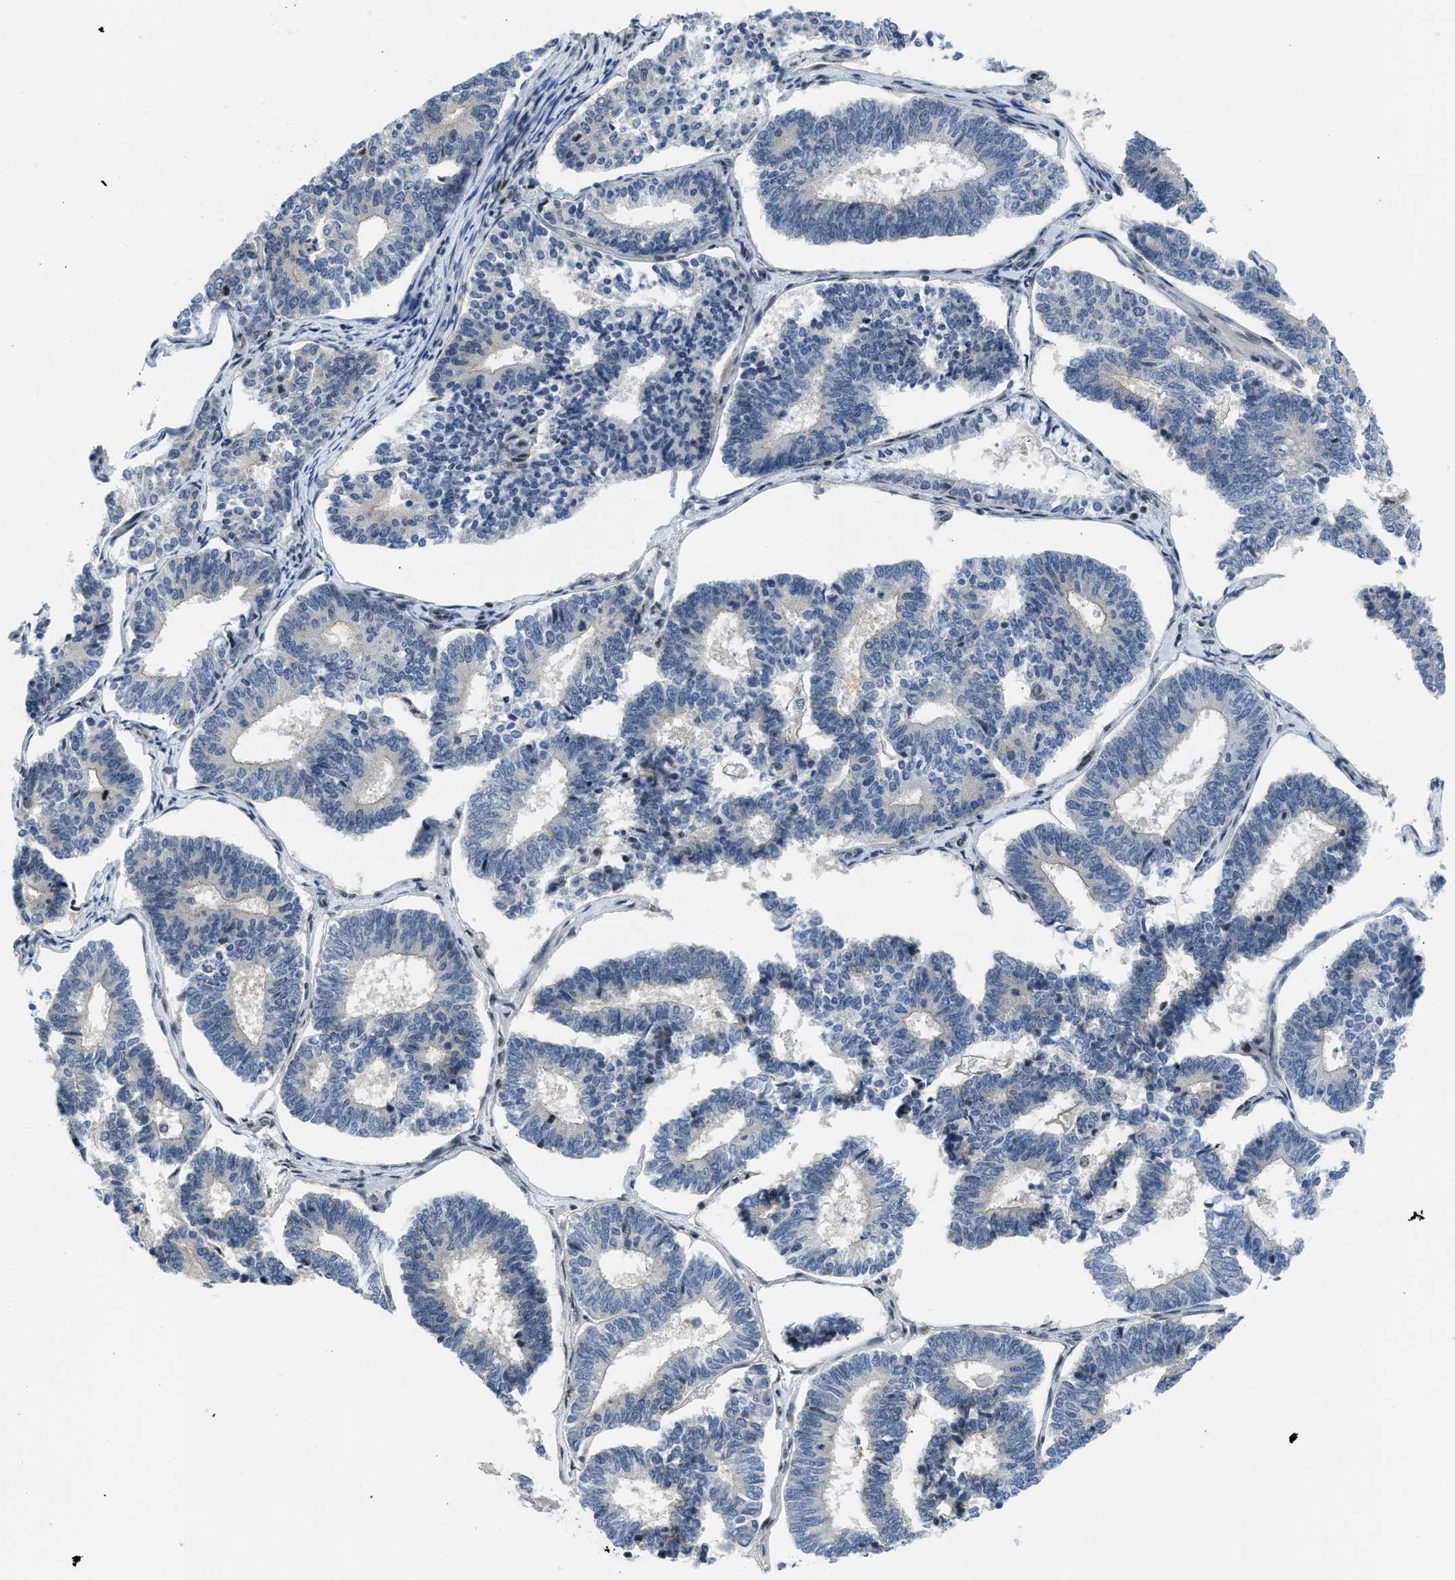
{"staining": {"intensity": "negative", "quantity": "none", "location": "none"}, "tissue": "endometrial cancer", "cell_type": "Tumor cells", "image_type": "cancer", "snomed": [{"axis": "morphology", "description": "Adenocarcinoma, NOS"}, {"axis": "topography", "description": "Endometrium"}], "caption": "Tumor cells are negative for protein expression in human endometrial cancer (adenocarcinoma).", "gene": "OLIG3", "patient": {"sex": "female", "age": 70}}